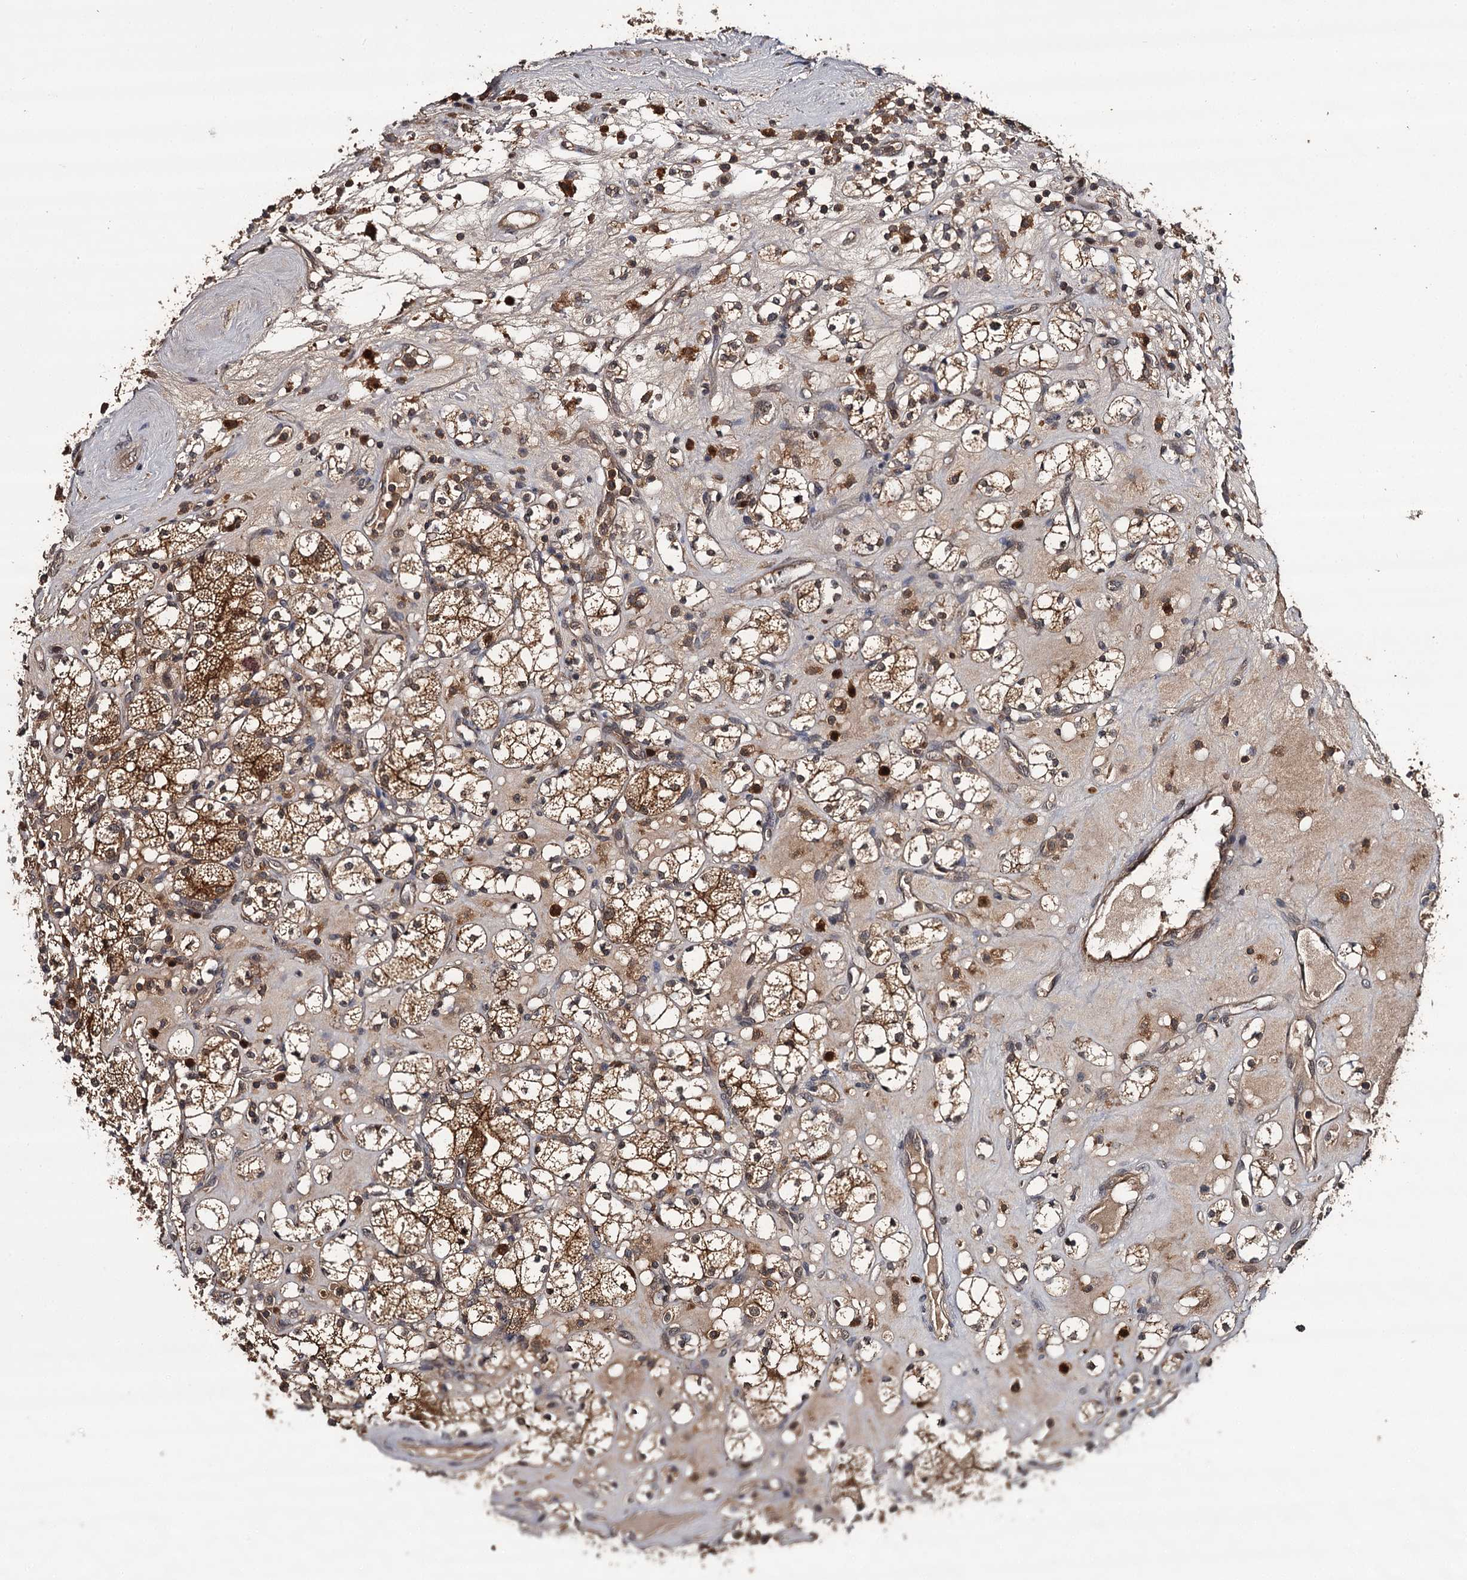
{"staining": {"intensity": "moderate", "quantity": ">75%", "location": "cytoplasmic/membranous"}, "tissue": "renal cancer", "cell_type": "Tumor cells", "image_type": "cancer", "snomed": [{"axis": "morphology", "description": "Adenocarcinoma, NOS"}, {"axis": "topography", "description": "Kidney"}], "caption": "Renal cancer tissue demonstrates moderate cytoplasmic/membranous expression in approximately >75% of tumor cells", "gene": "TTC12", "patient": {"sex": "male", "age": 77}}